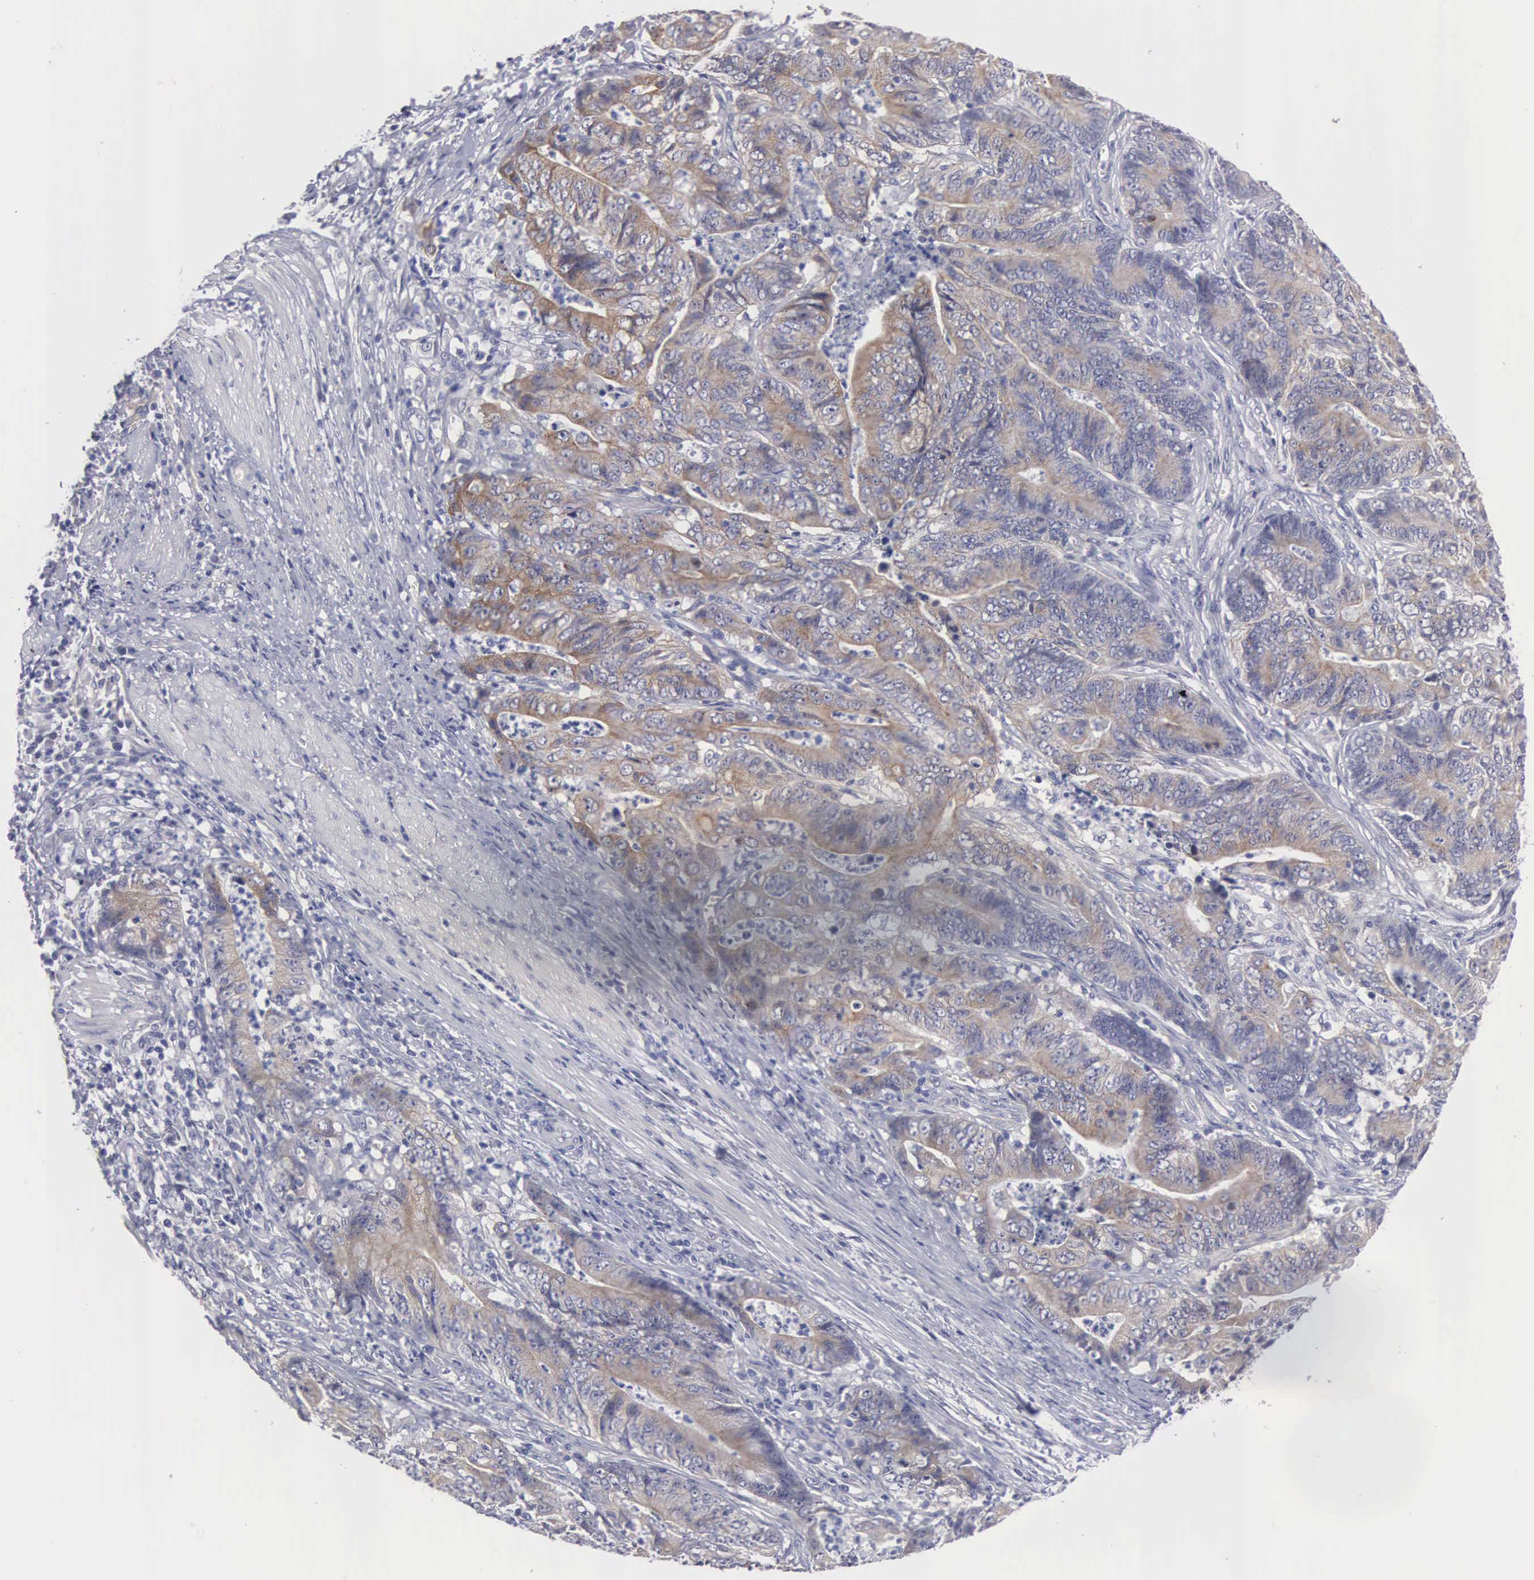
{"staining": {"intensity": "moderate", "quantity": ">75%", "location": "cytoplasmic/membranous"}, "tissue": "stomach cancer", "cell_type": "Tumor cells", "image_type": "cancer", "snomed": [{"axis": "morphology", "description": "Adenocarcinoma, NOS"}, {"axis": "topography", "description": "Stomach, lower"}], "caption": "This micrograph exhibits immunohistochemistry (IHC) staining of human adenocarcinoma (stomach), with medium moderate cytoplasmic/membranous staining in approximately >75% of tumor cells.", "gene": "CEP170B", "patient": {"sex": "female", "age": 86}}